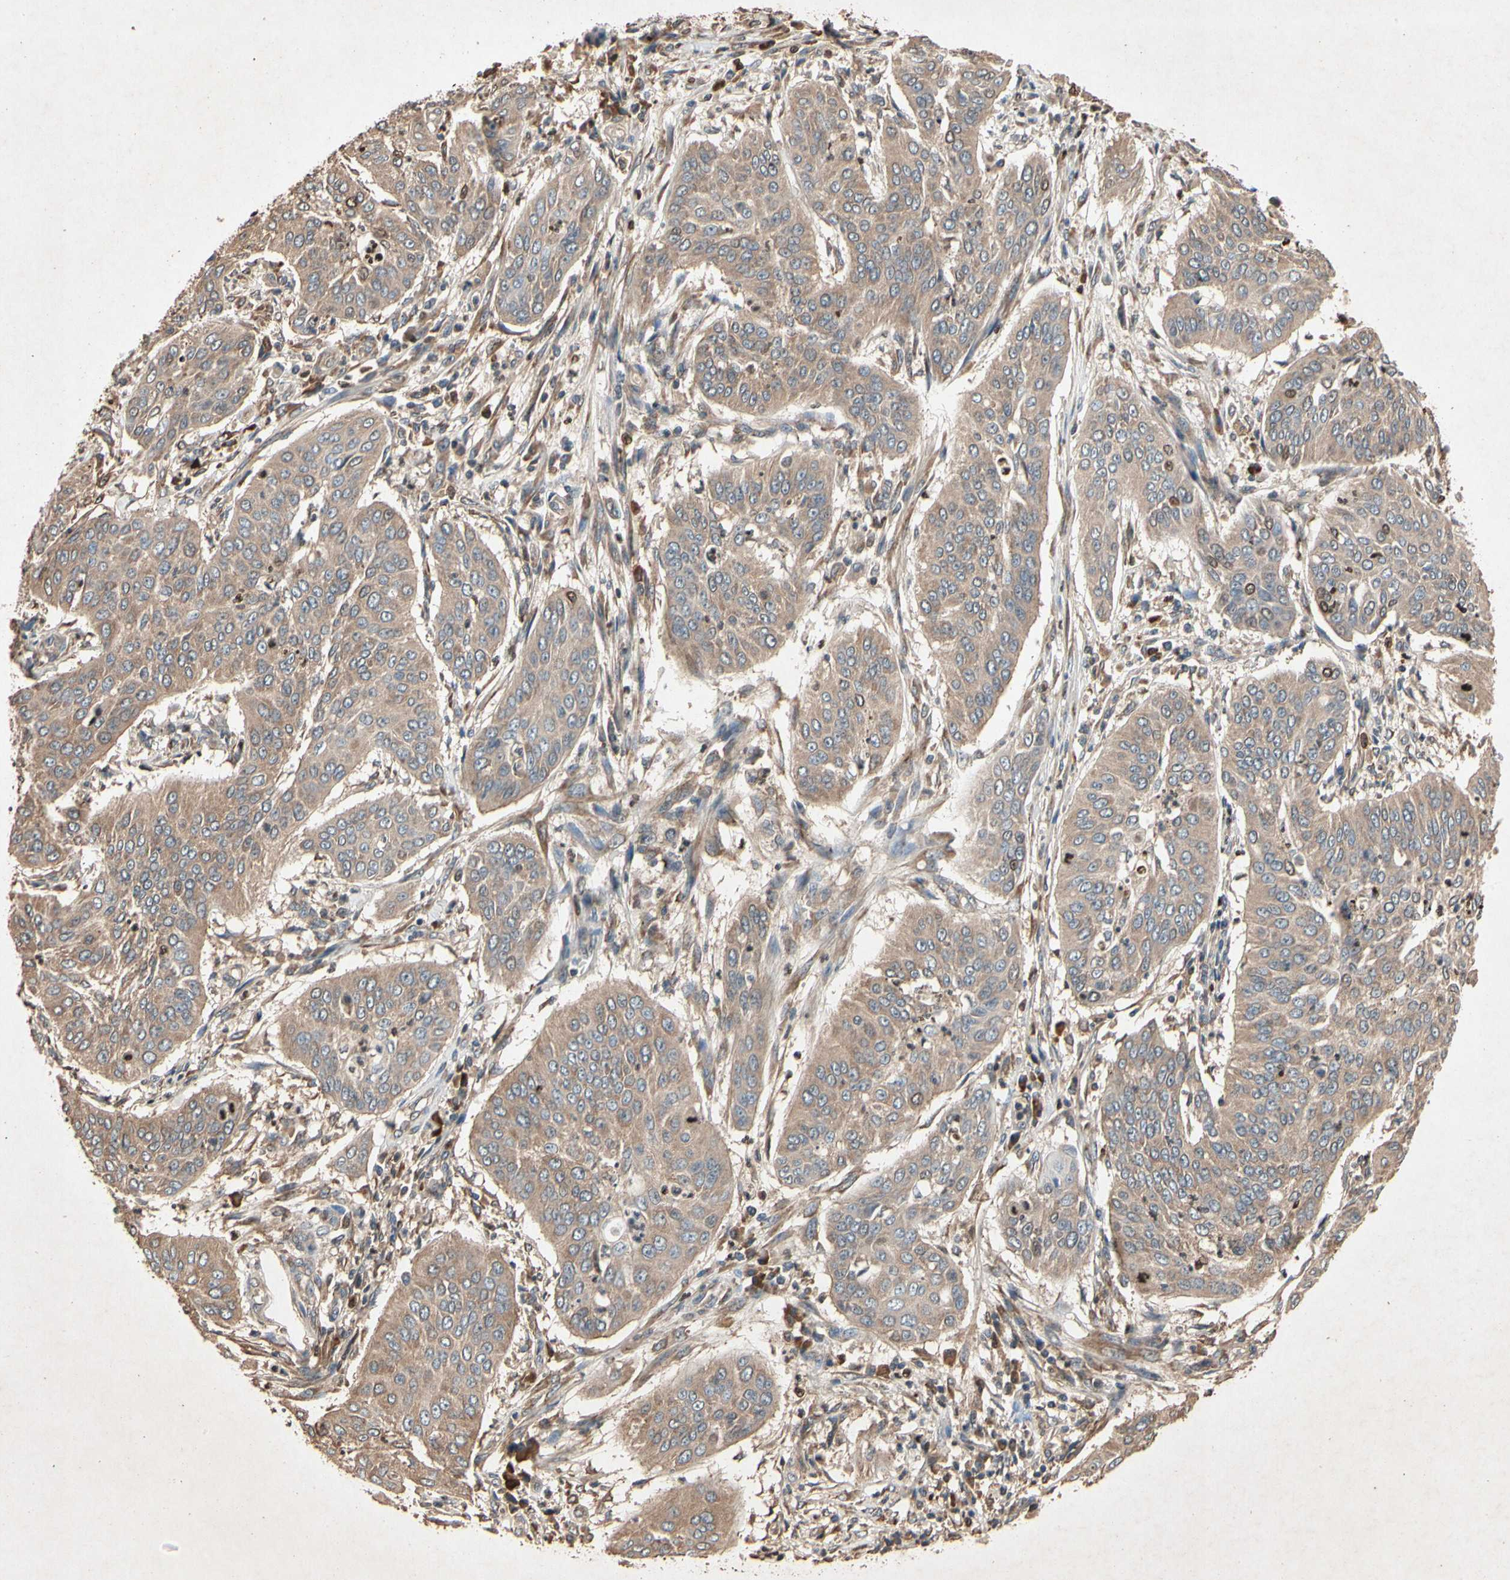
{"staining": {"intensity": "moderate", "quantity": ">75%", "location": "cytoplasmic/membranous"}, "tissue": "cervical cancer", "cell_type": "Tumor cells", "image_type": "cancer", "snomed": [{"axis": "morphology", "description": "Normal tissue, NOS"}, {"axis": "morphology", "description": "Squamous cell carcinoma, NOS"}, {"axis": "topography", "description": "Cervix"}], "caption": "Brown immunohistochemical staining in human cervical squamous cell carcinoma exhibits moderate cytoplasmic/membranous positivity in about >75% of tumor cells.", "gene": "PRDX4", "patient": {"sex": "female", "age": 39}}